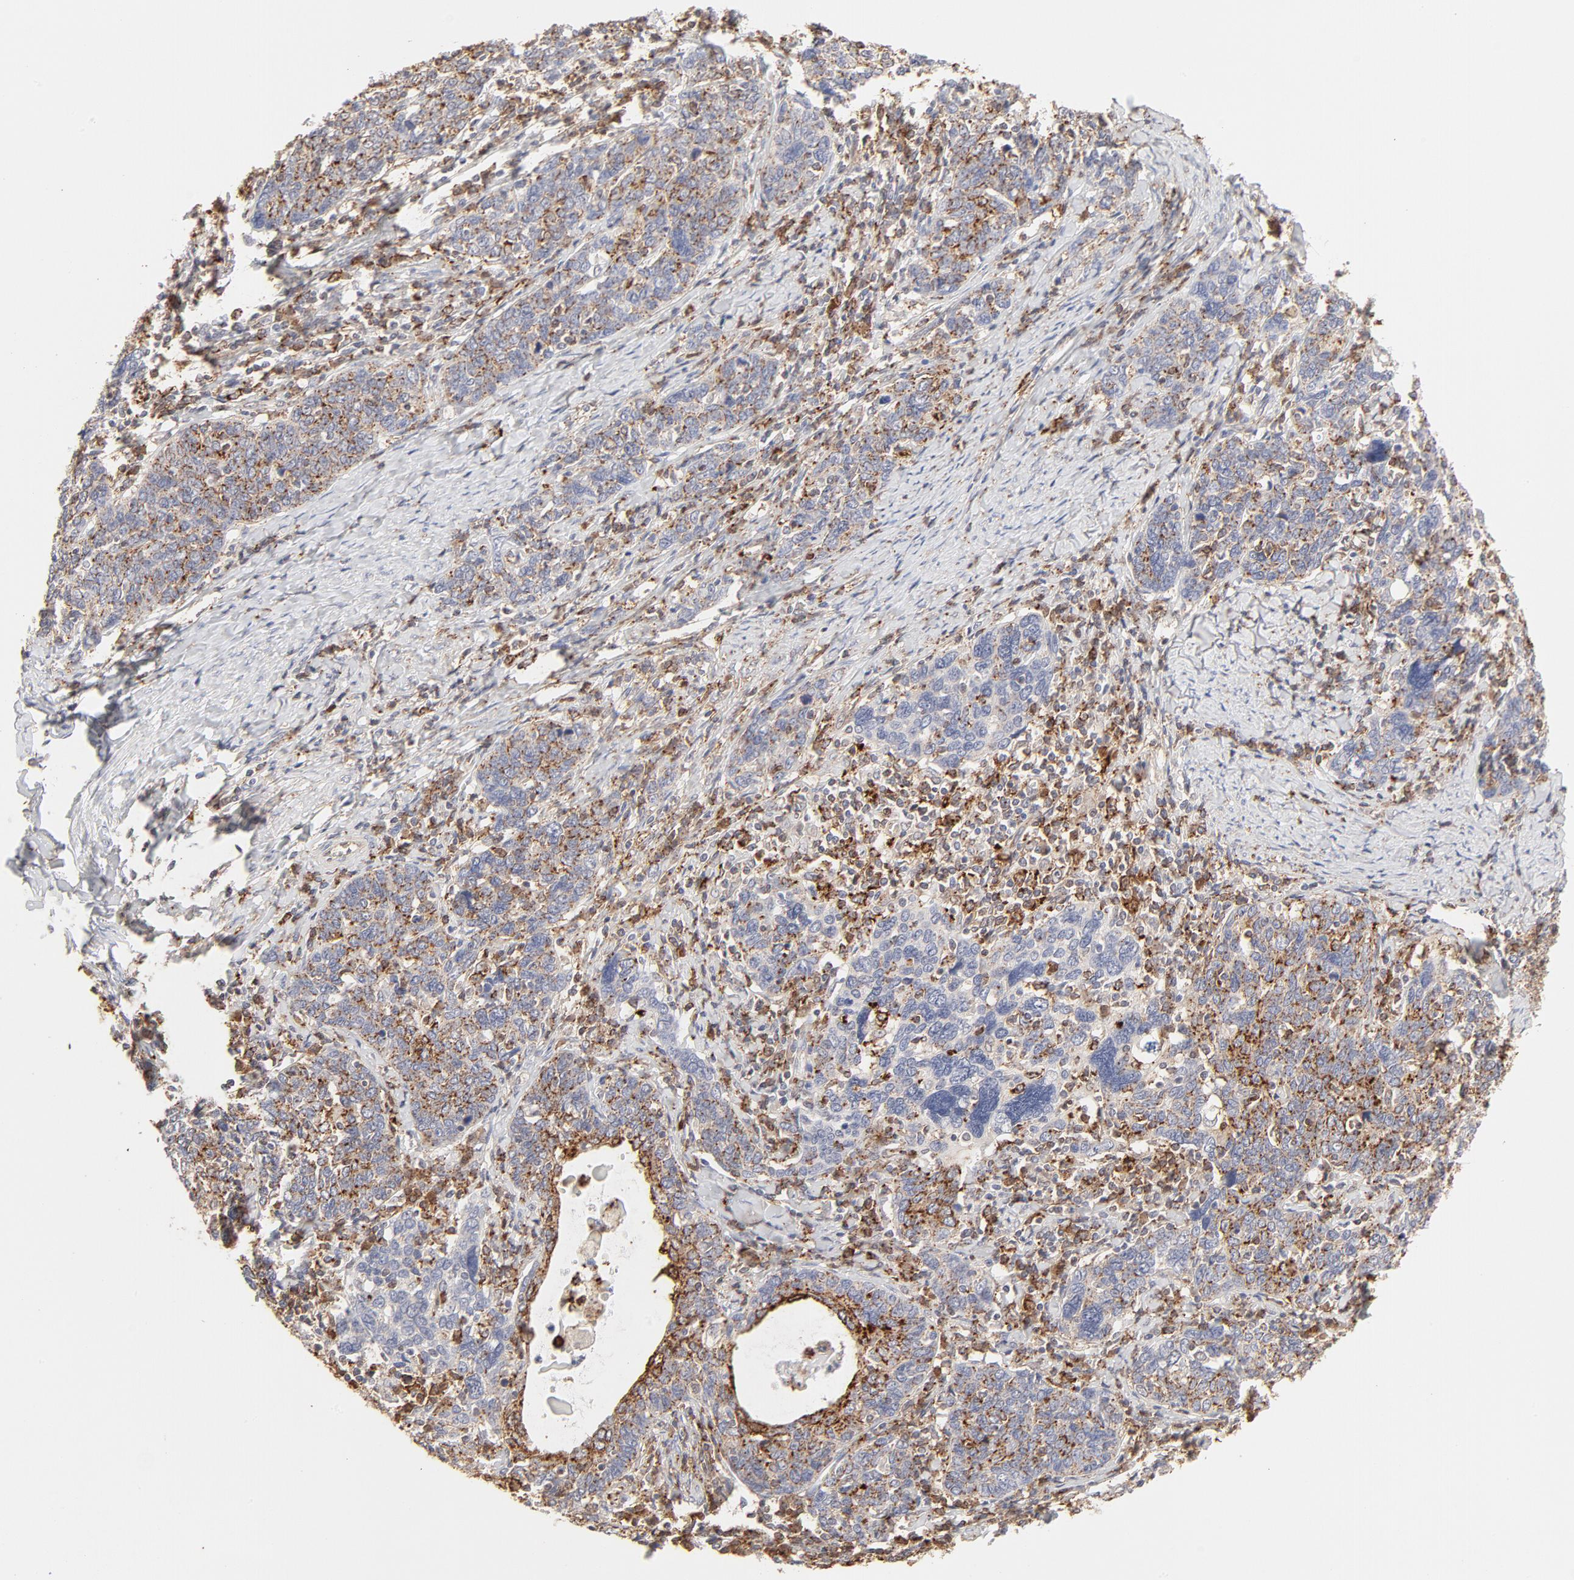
{"staining": {"intensity": "negative", "quantity": "none", "location": "none"}, "tissue": "cervical cancer", "cell_type": "Tumor cells", "image_type": "cancer", "snomed": [{"axis": "morphology", "description": "Squamous cell carcinoma, NOS"}, {"axis": "topography", "description": "Cervix"}], "caption": "Immunohistochemistry of cervical cancer demonstrates no expression in tumor cells.", "gene": "CDK6", "patient": {"sex": "female", "age": 41}}